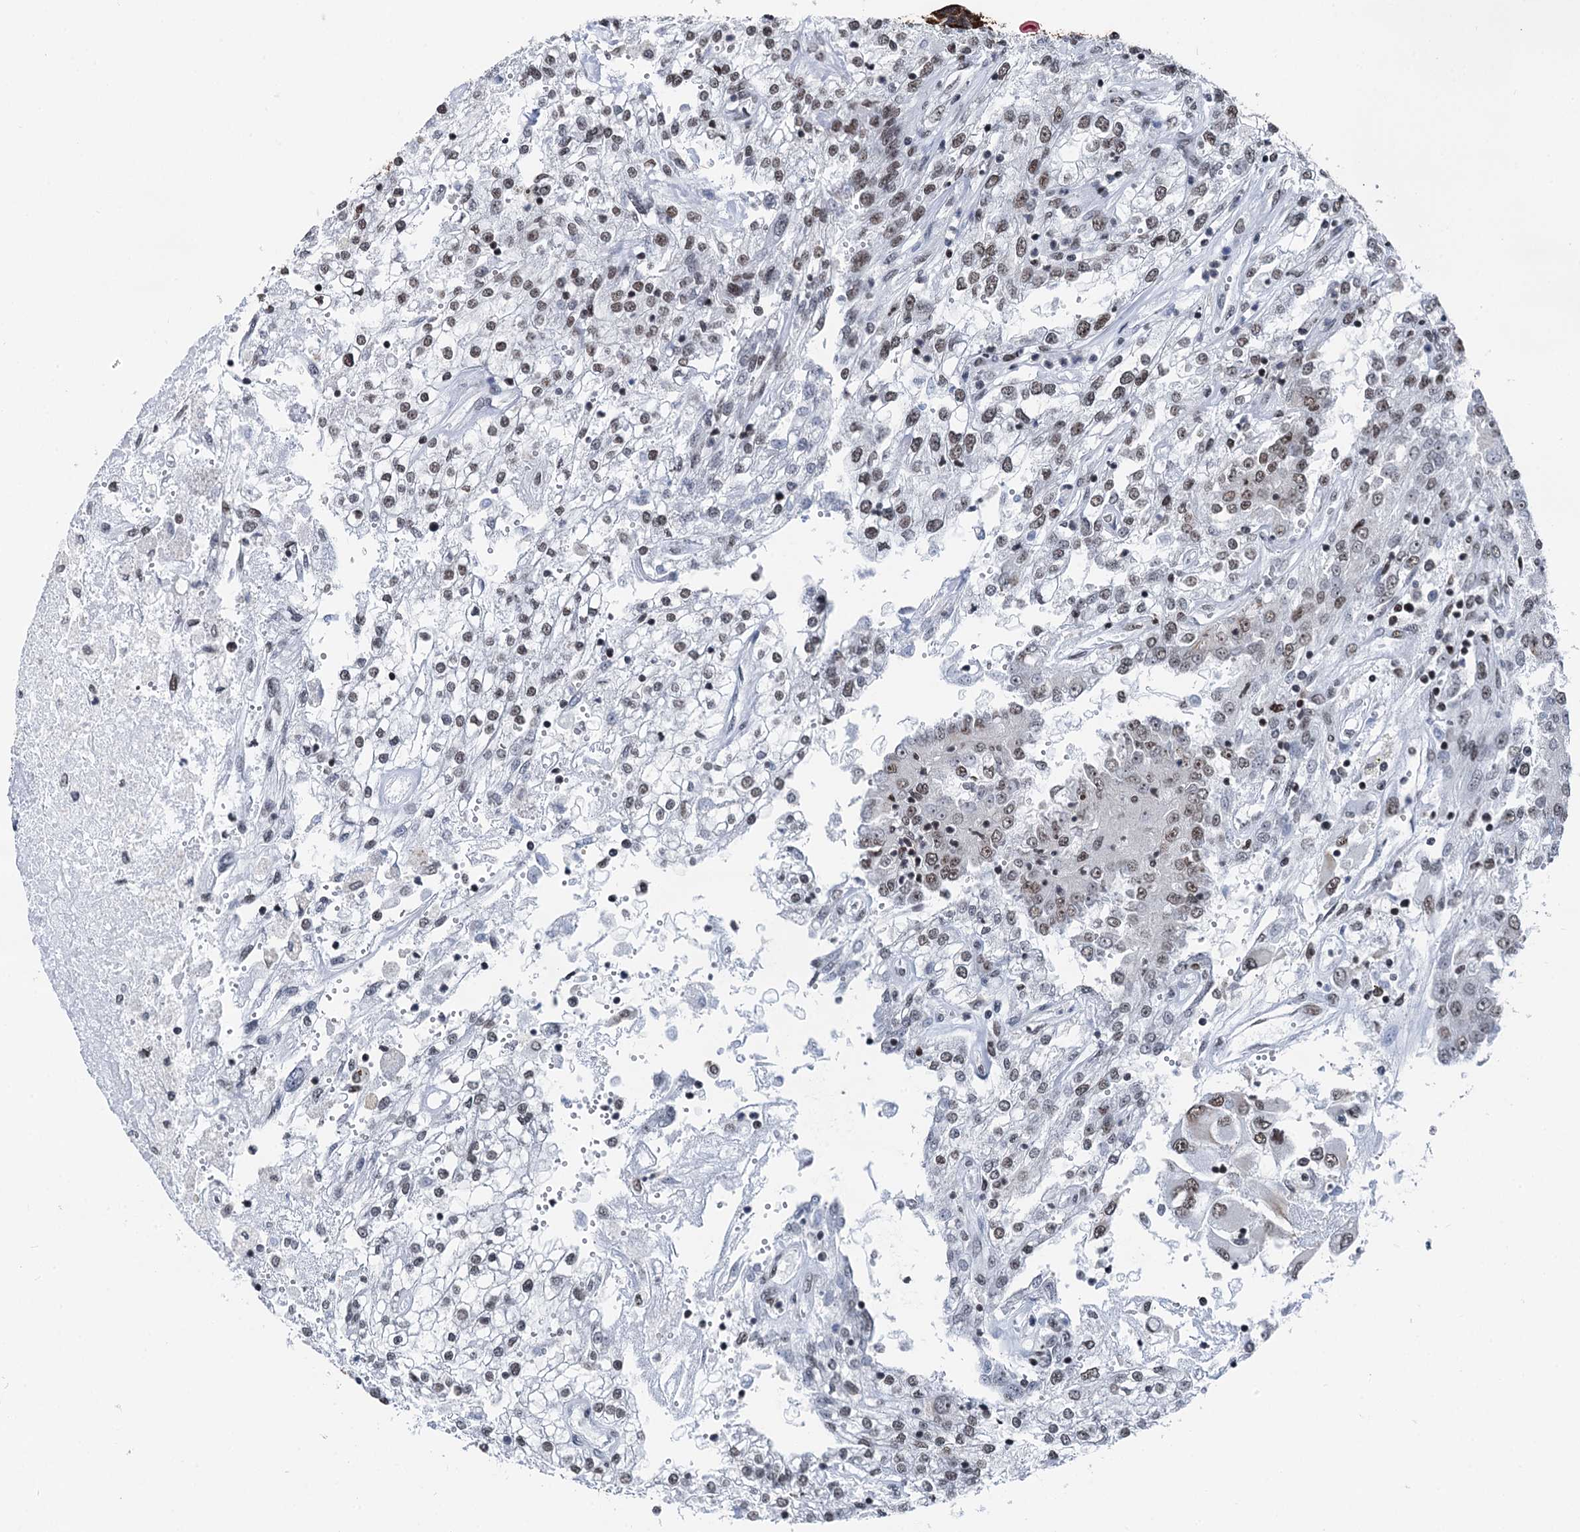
{"staining": {"intensity": "weak", "quantity": "25%-75%", "location": "nuclear"}, "tissue": "renal cancer", "cell_type": "Tumor cells", "image_type": "cancer", "snomed": [{"axis": "morphology", "description": "Adenocarcinoma, NOS"}, {"axis": "topography", "description": "Kidney"}], "caption": "Protein staining displays weak nuclear positivity in about 25%-75% of tumor cells in adenocarcinoma (renal).", "gene": "DDX23", "patient": {"sex": "female", "age": 52}}